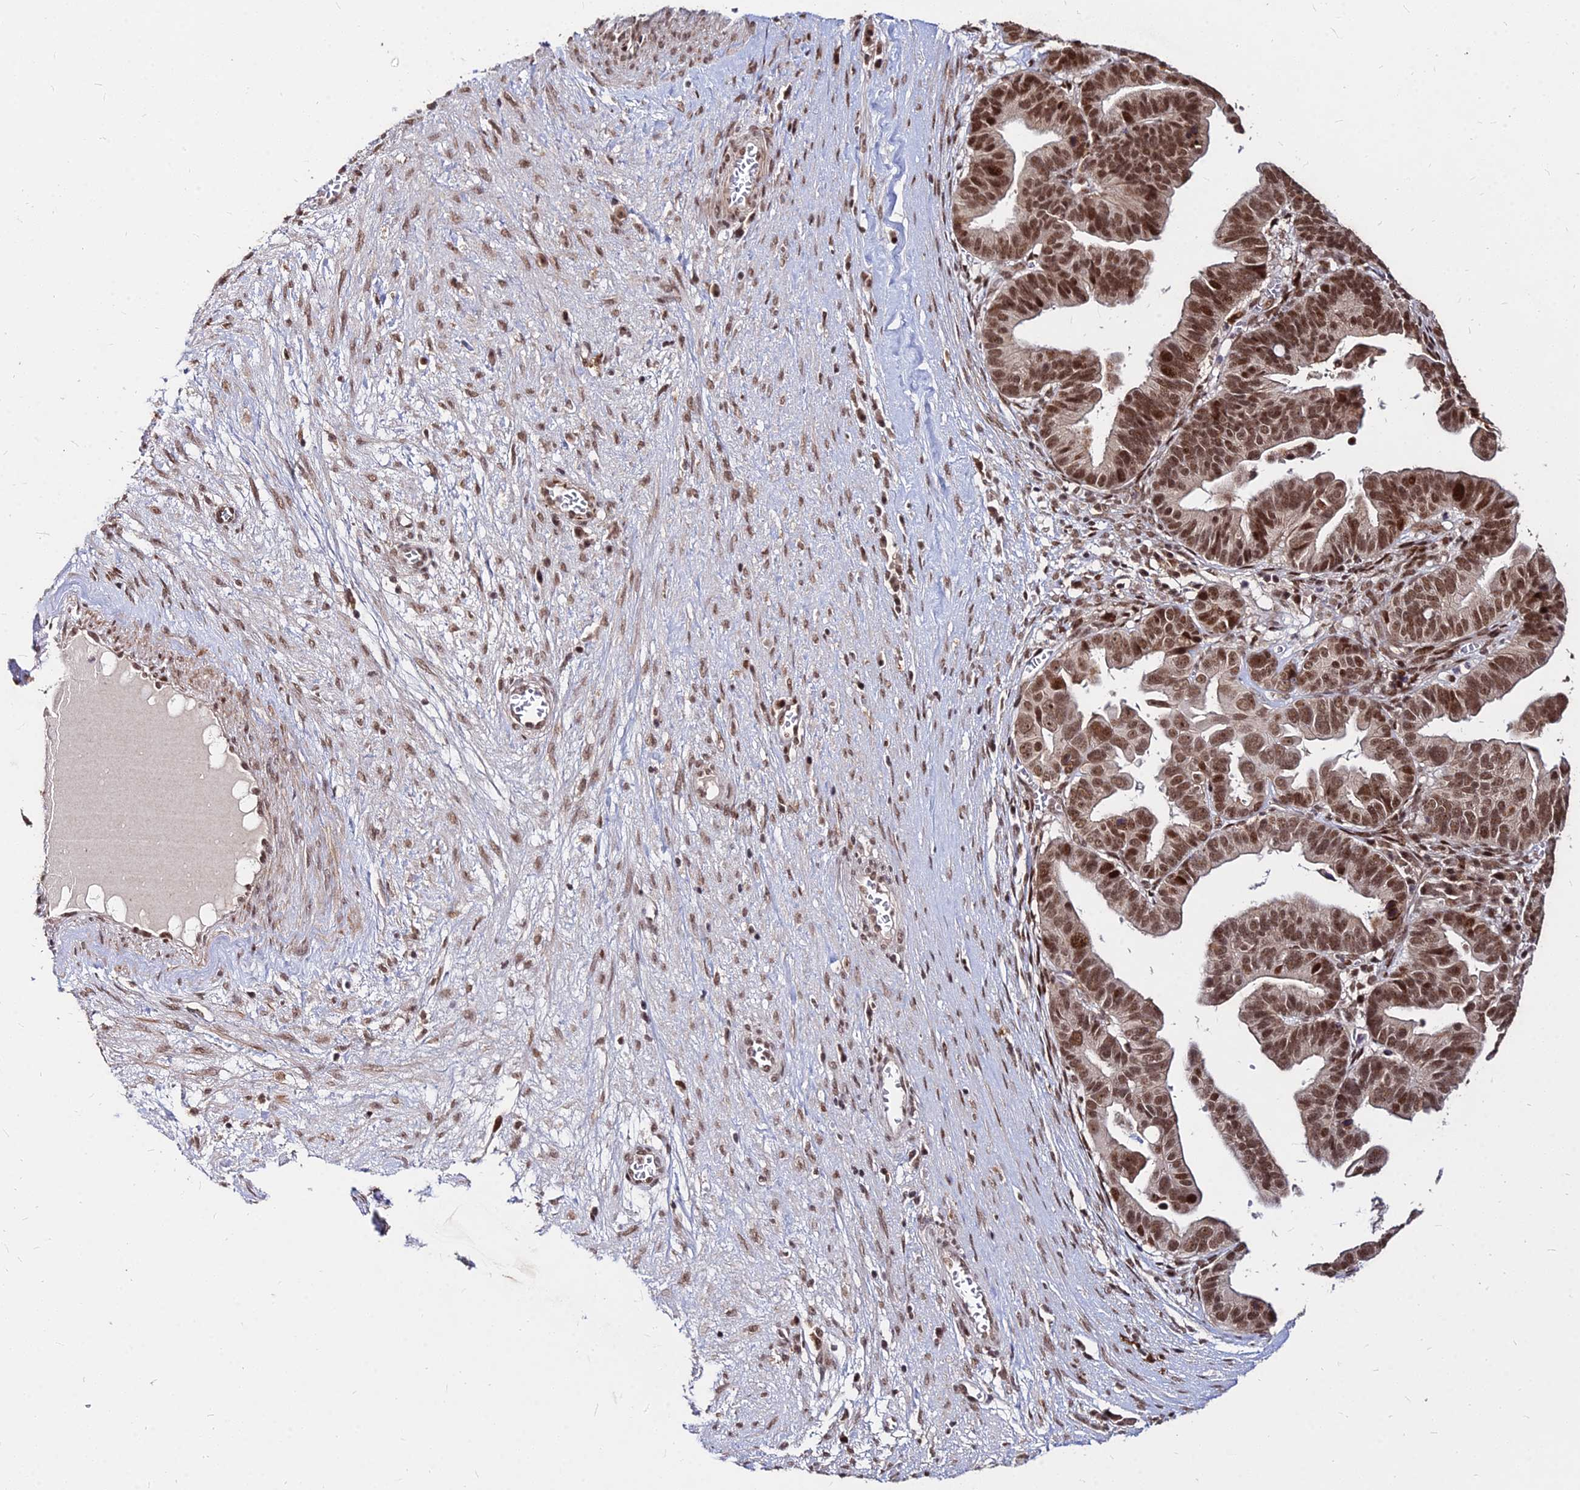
{"staining": {"intensity": "strong", "quantity": ">75%", "location": "nuclear"}, "tissue": "ovarian cancer", "cell_type": "Tumor cells", "image_type": "cancer", "snomed": [{"axis": "morphology", "description": "Cystadenocarcinoma, serous, NOS"}, {"axis": "topography", "description": "Ovary"}], "caption": "Ovarian serous cystadenocarcinoma was stained to show a protein in brown. There is high levels of strong nuclear positivity in approximately >75% of tumor cells. (Stains: DAB in brown, nuclei in blue, Microscopy: brightfield microscopy at high magnification).", "gene": "ZBED4", "patient": {"sex": "female", "age": 56}}